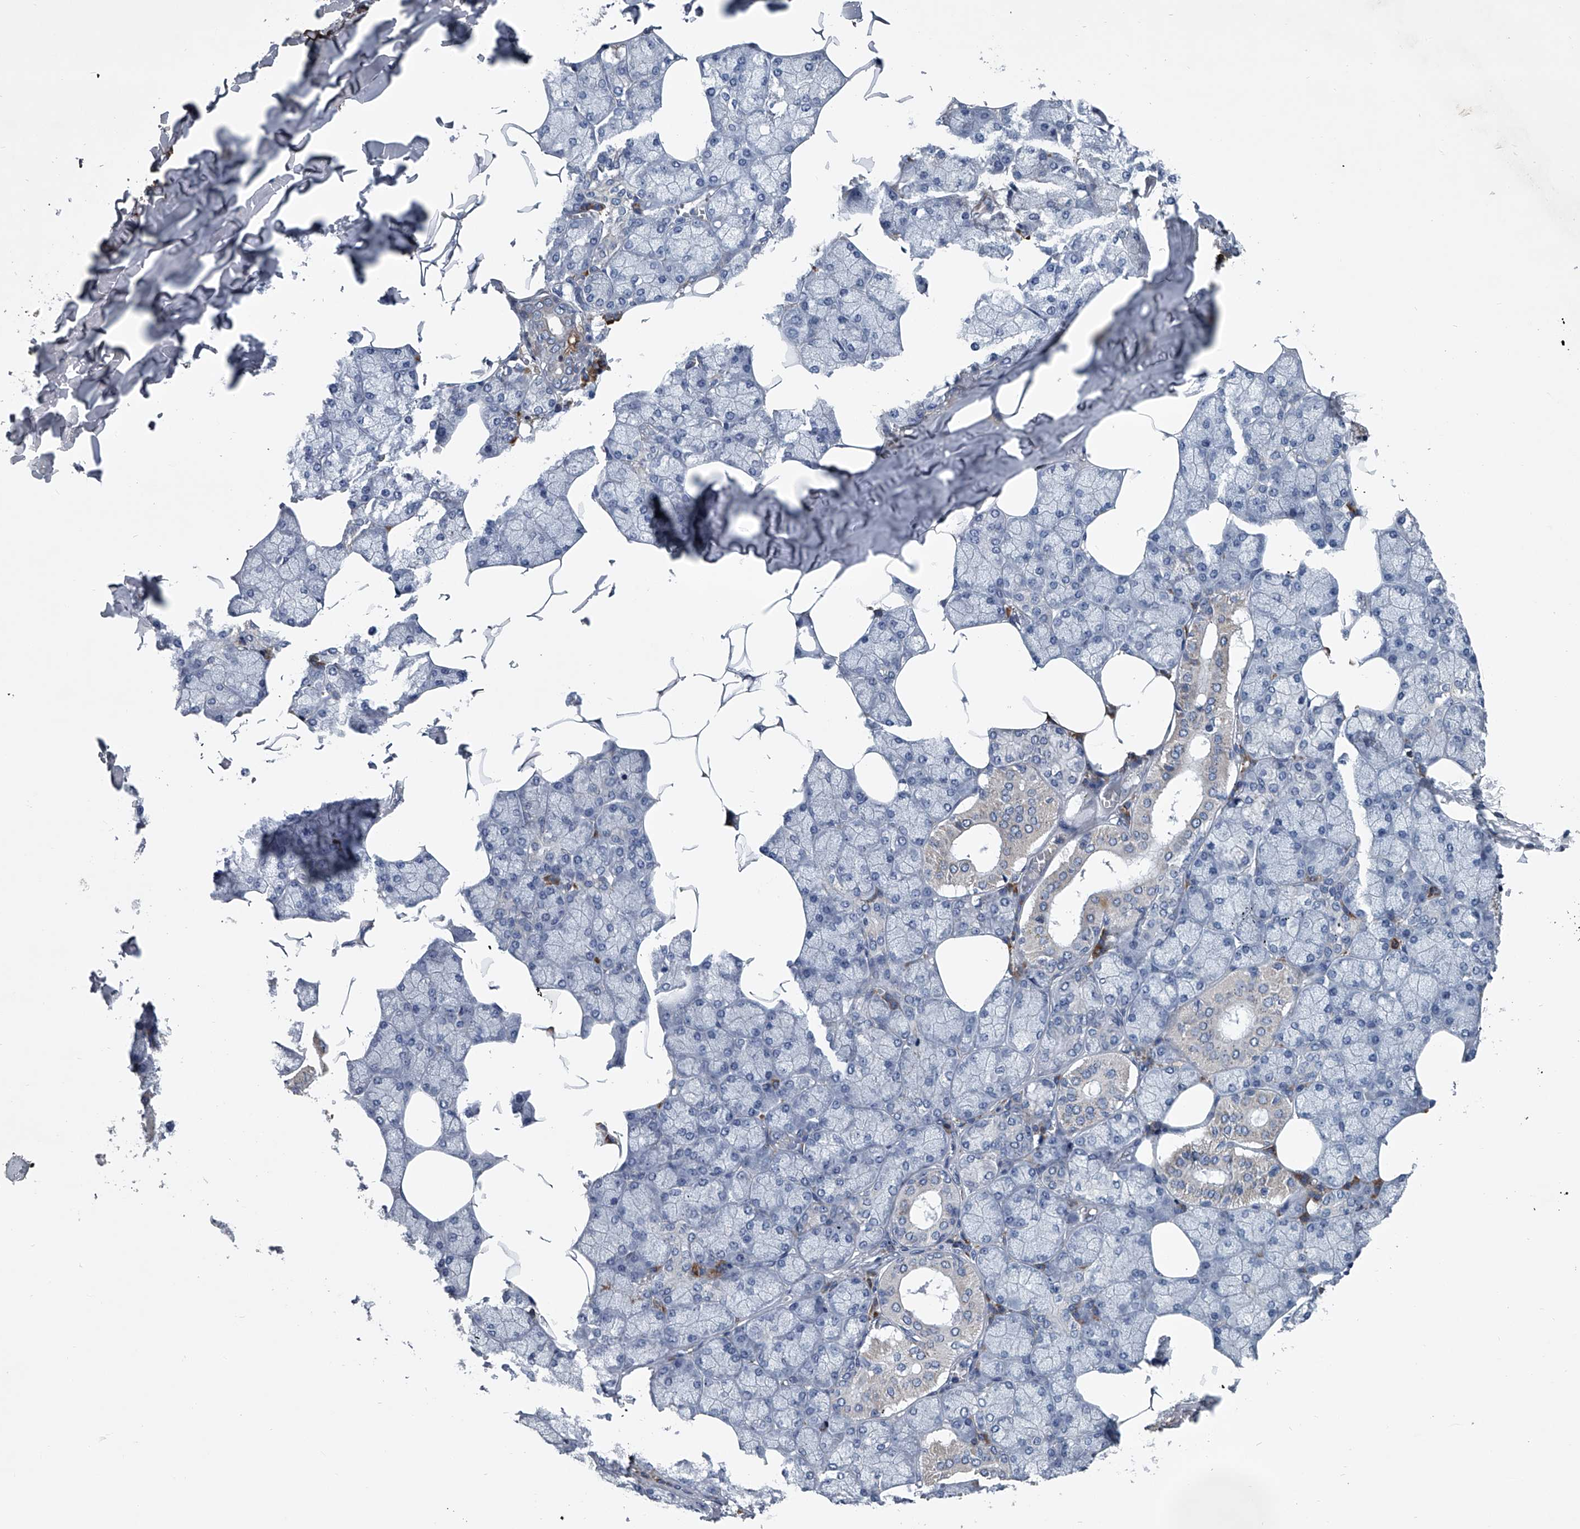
{"staining": {"intensity": "negative", "quantity": "none", "location": "none"}, "tissue": "salivary gland", "cell_type": "Glandular cells", "image_type": "normal", "snomed": [{"axis": "morphology", "description": "Normal tissue, NOS"}, {"axis": "topography", "description": "Salivary gland"}], "caption": "Micrograph shows no protein staining in glandular cells of benign salivary gland.", "gene": "ABCG1", "patient": {"sex": "male", "age": 62}}